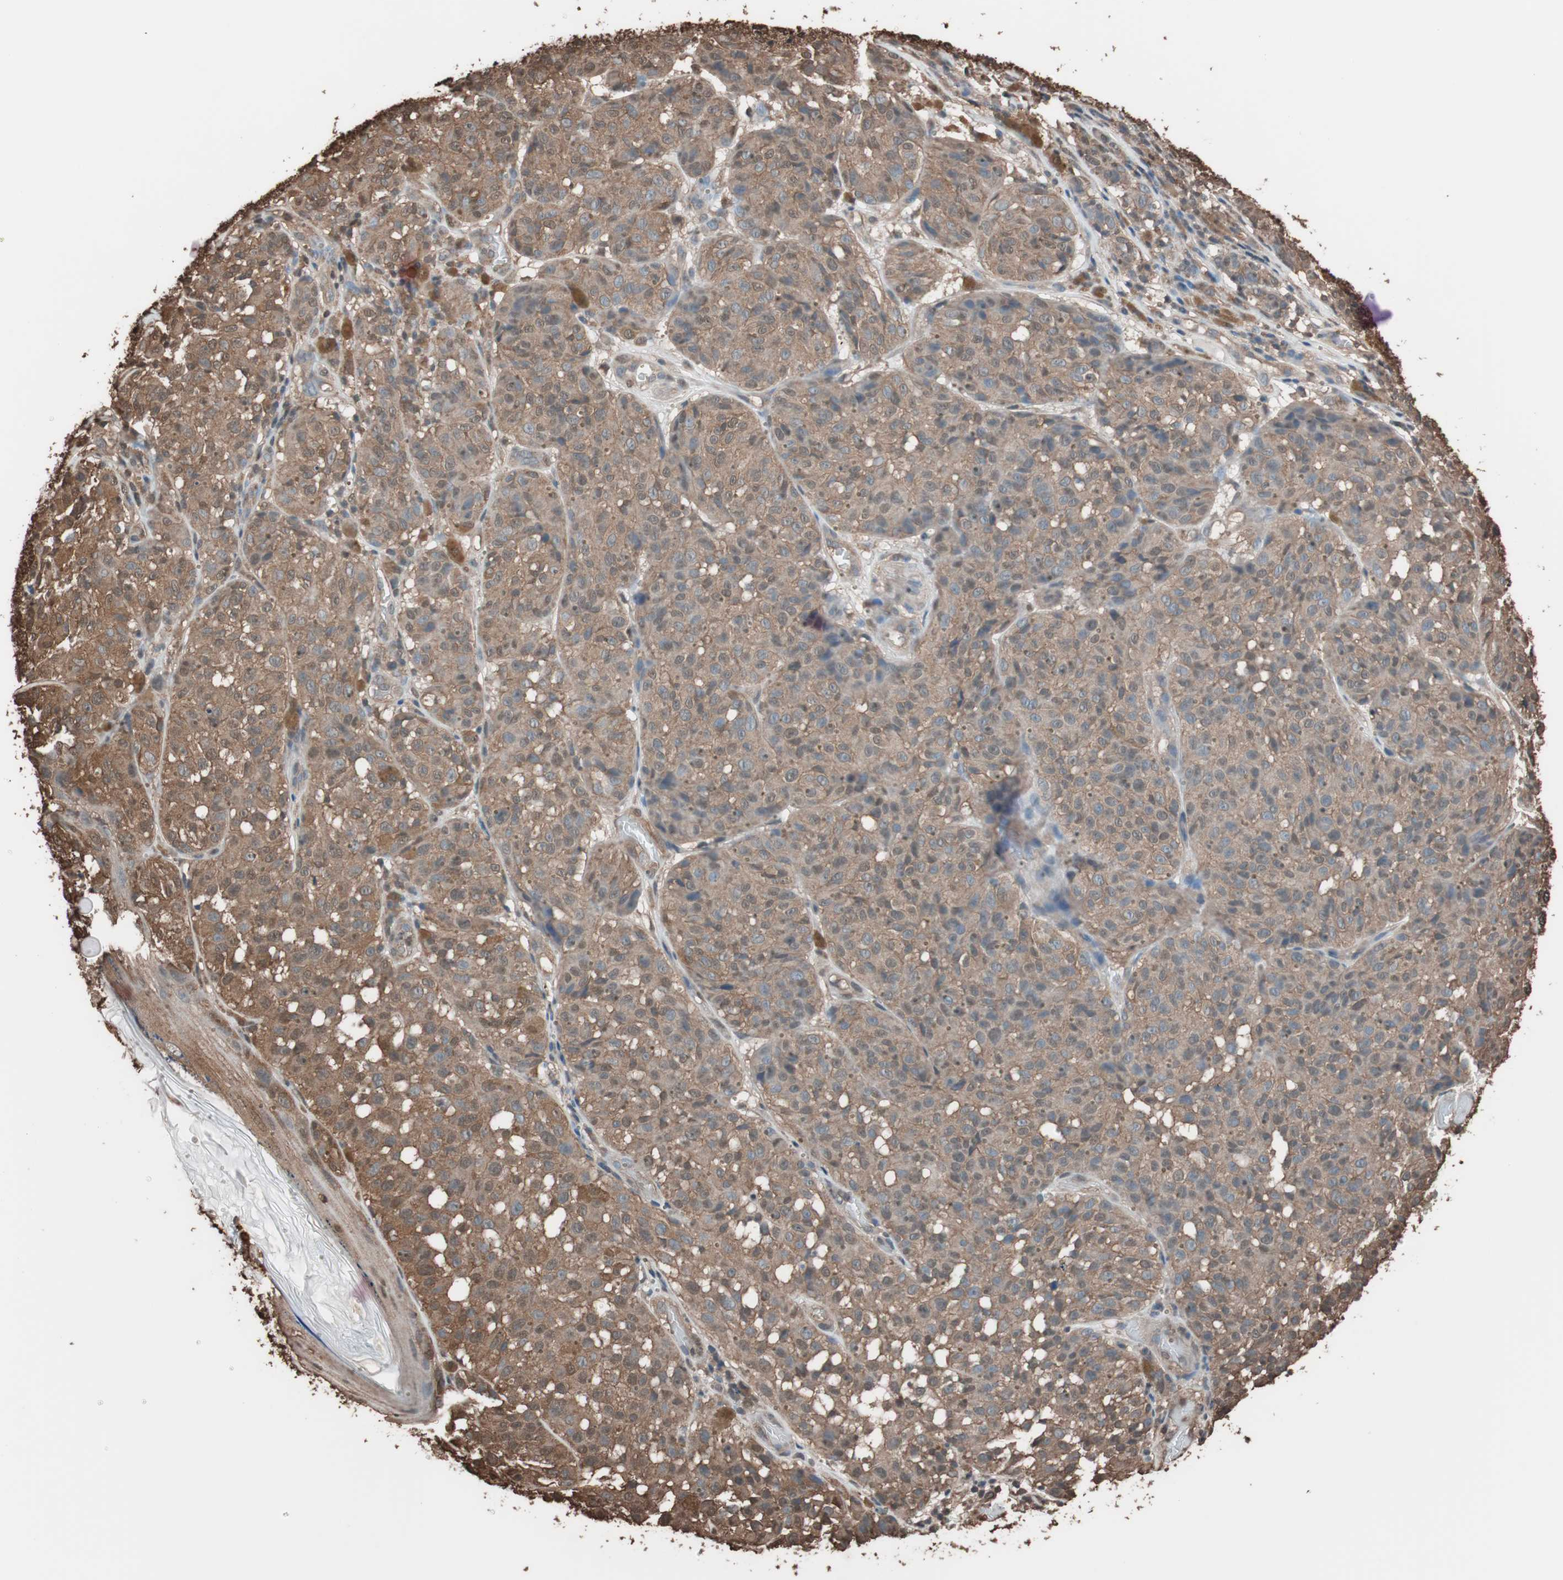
{"staining": {"intensity": "moderate", "quantity": ">75%", "location": "cytoplasmic/membranous"}, "tissue": "melanoma", "cell_type": "Tumor cells", "image_type": "cancer", "snomed": [{"axis": "morphology", "description": "Malignant melanoma, NOS"}, {"axis": "topography", "description": "Skin"}], "caption": "Immunohistochemical staining of malignant melanoma shows medium levels of moderate cytoplasmic/membranous protein staining in about >75% of tumor cells.", "gene": "CALM2", "patient": {"sex": "female", "age": 46}}